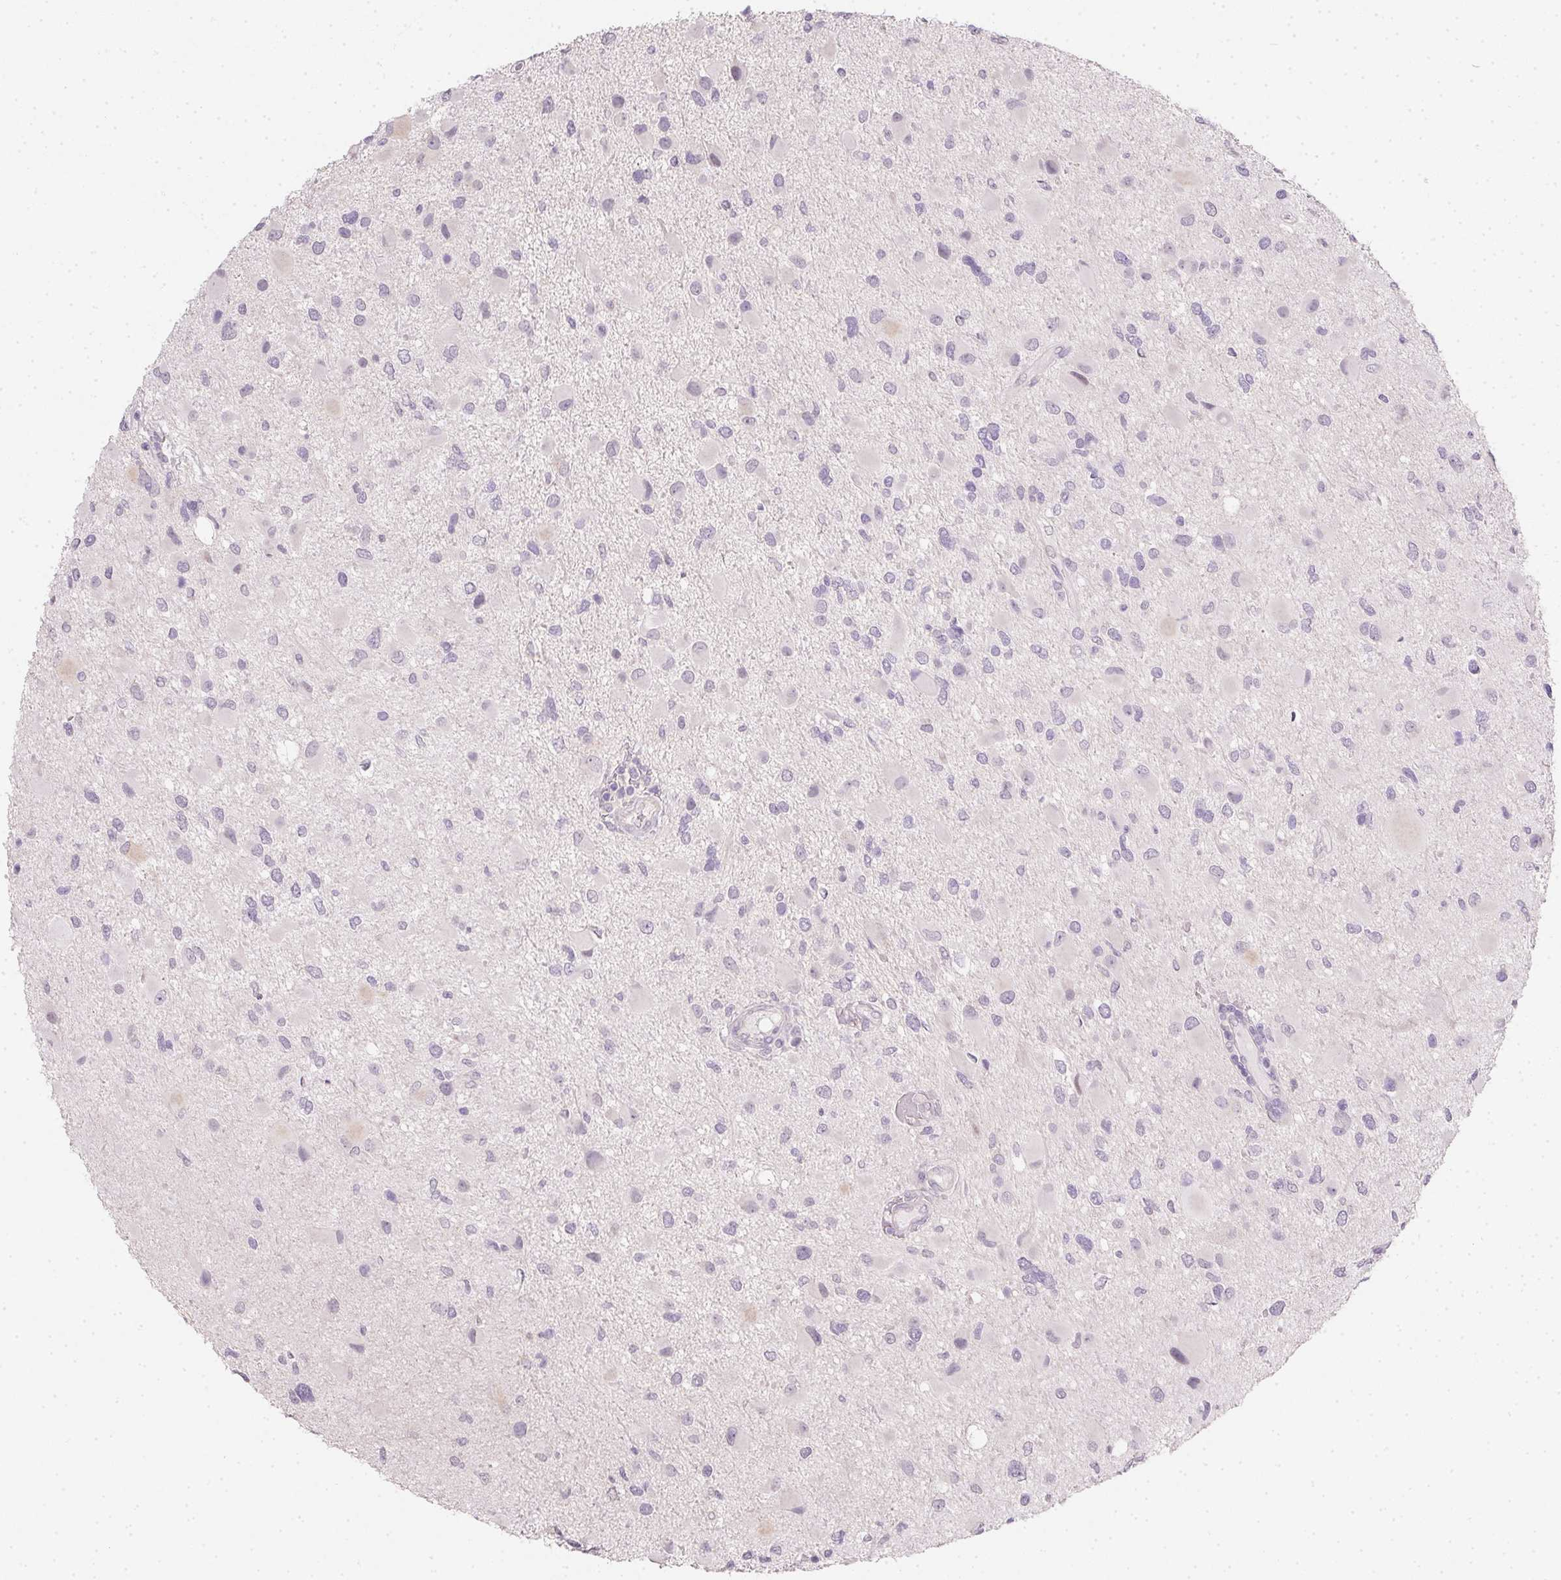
{"staining": {"intensity": "negative", "quantity": "none", "location": "none"}, "tissue": "glioma", "cell_type": "Tumor cells", "image_type": "cancer", "snomed": [{"axis": "morphology", "description": "Glioma, malignant, Low grade"}, {"axis": "topography", "description": "Brain"}], "caption": "This is an immunohistochemistry micrograph of human malignant low-grade glioma. There is no expression in tumor cells.", "gene": "ZBBX", "patient": {"sex": "female", "age": 32}}